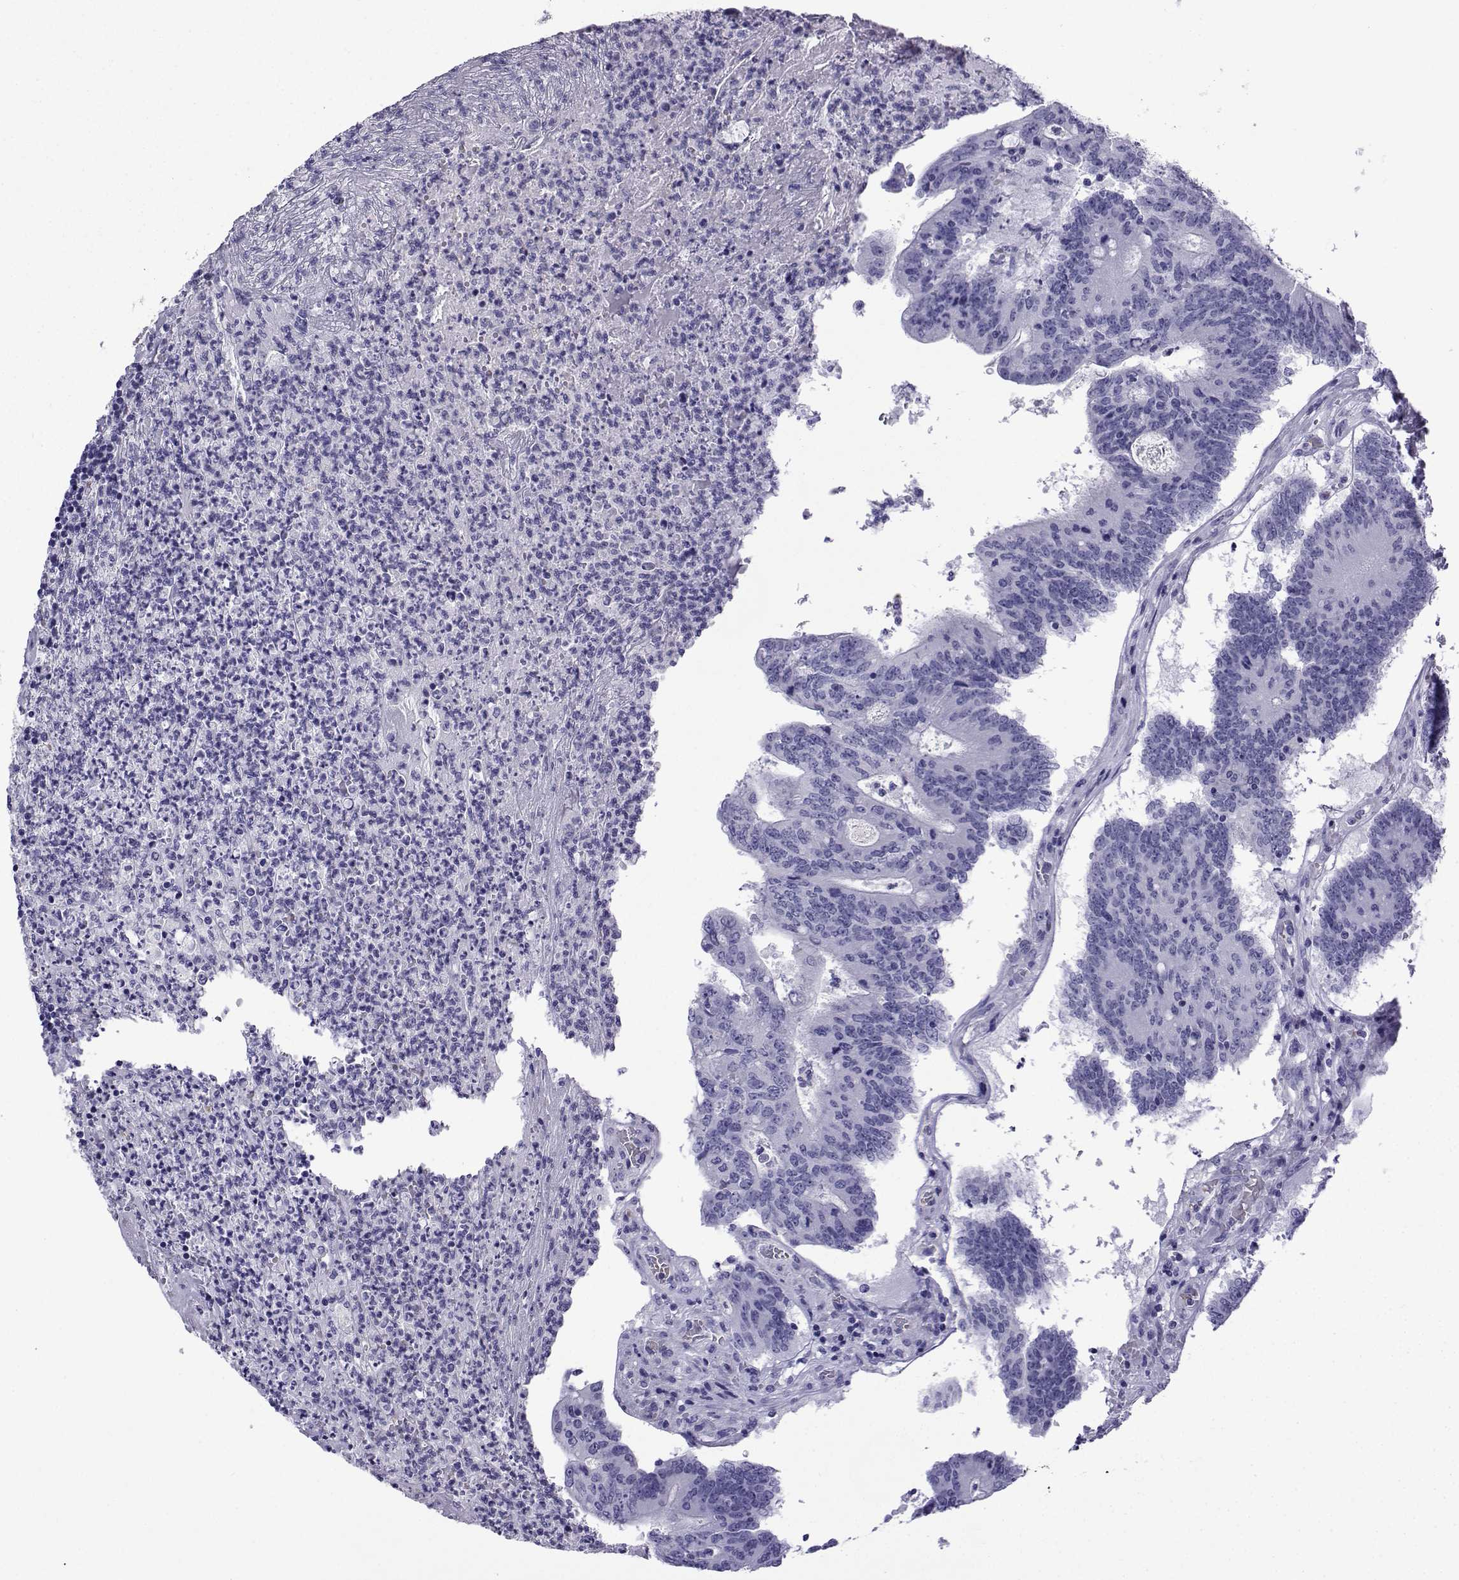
{"staining": {"intensity": "negative", "quantity": "none", "location": "none"}, "tissue": "colorectal cancer", "cell_type": "Tumor cells", "image_type": "cancer", "snomed": [{"axis": "morphology", "description": "Adenocarcinoma, NOS"}, {"axis": "topography", "description": "Colon"}], "caption": "This is a image of IHC staining of colorectal adenocarcinoma, which shows no expression in tumor cells.", "gene": "TRIM46", "patient": {"sex": "female", "age": 70}}